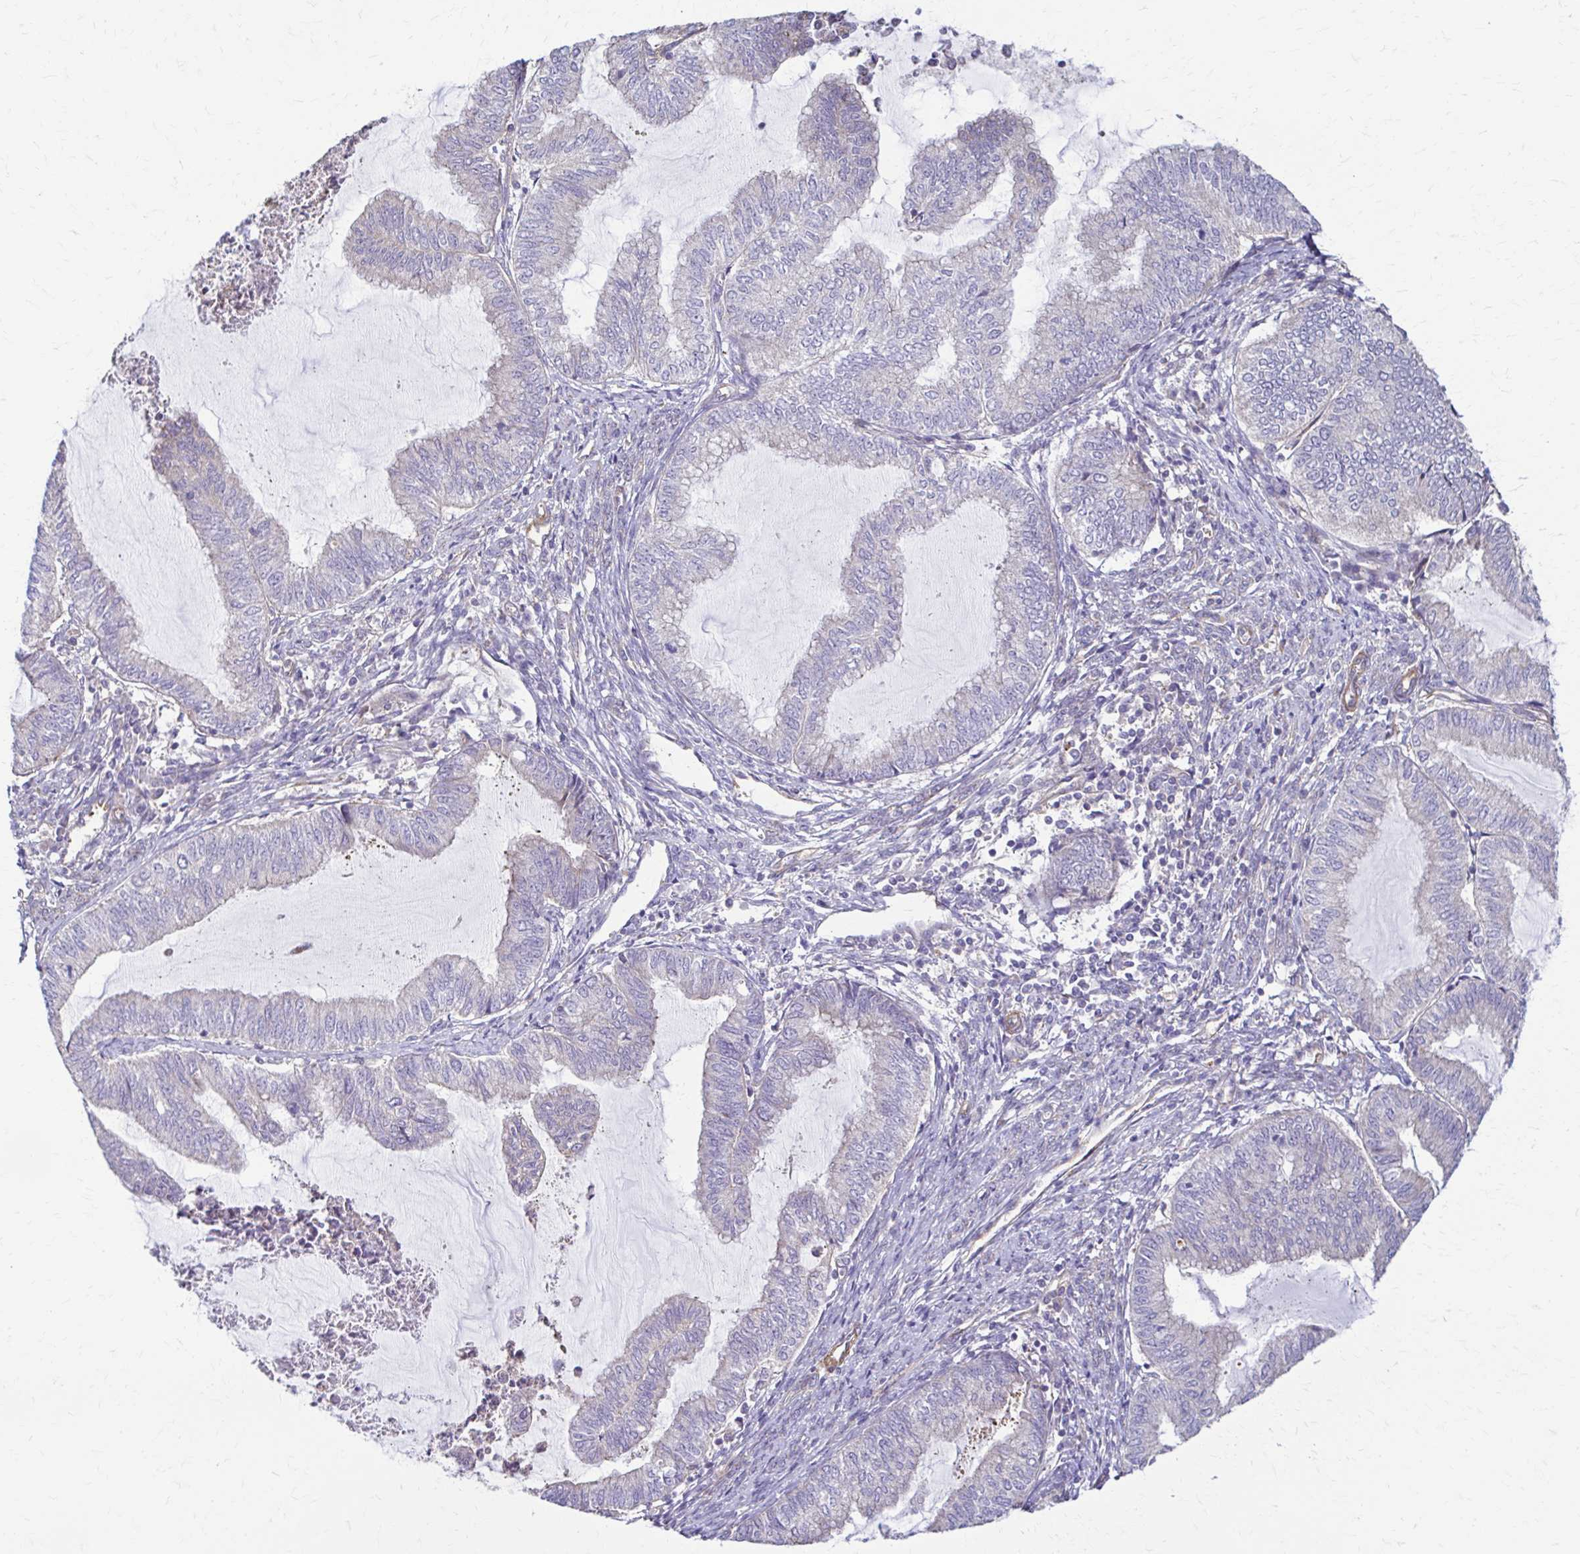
{"staining": {"intensity": "negative", "quantity": "none", "location": "none"}, "tissue": "endometrial cancer", "cell_type": "Tumor cells", "image_type": "cancer", "snomed": [{"axis": "morphology", "description": "Adenocarcinoma, NOS"}, {"axis": "topography", "description": "Endometrium"}], "caption": "Photomicrograph shows no protein positivity in tumor cells of endometrial cancer (adenocarcinoma) tissue.", "gene": "DSP", "patient": {"sex": "female", "age": 79}}